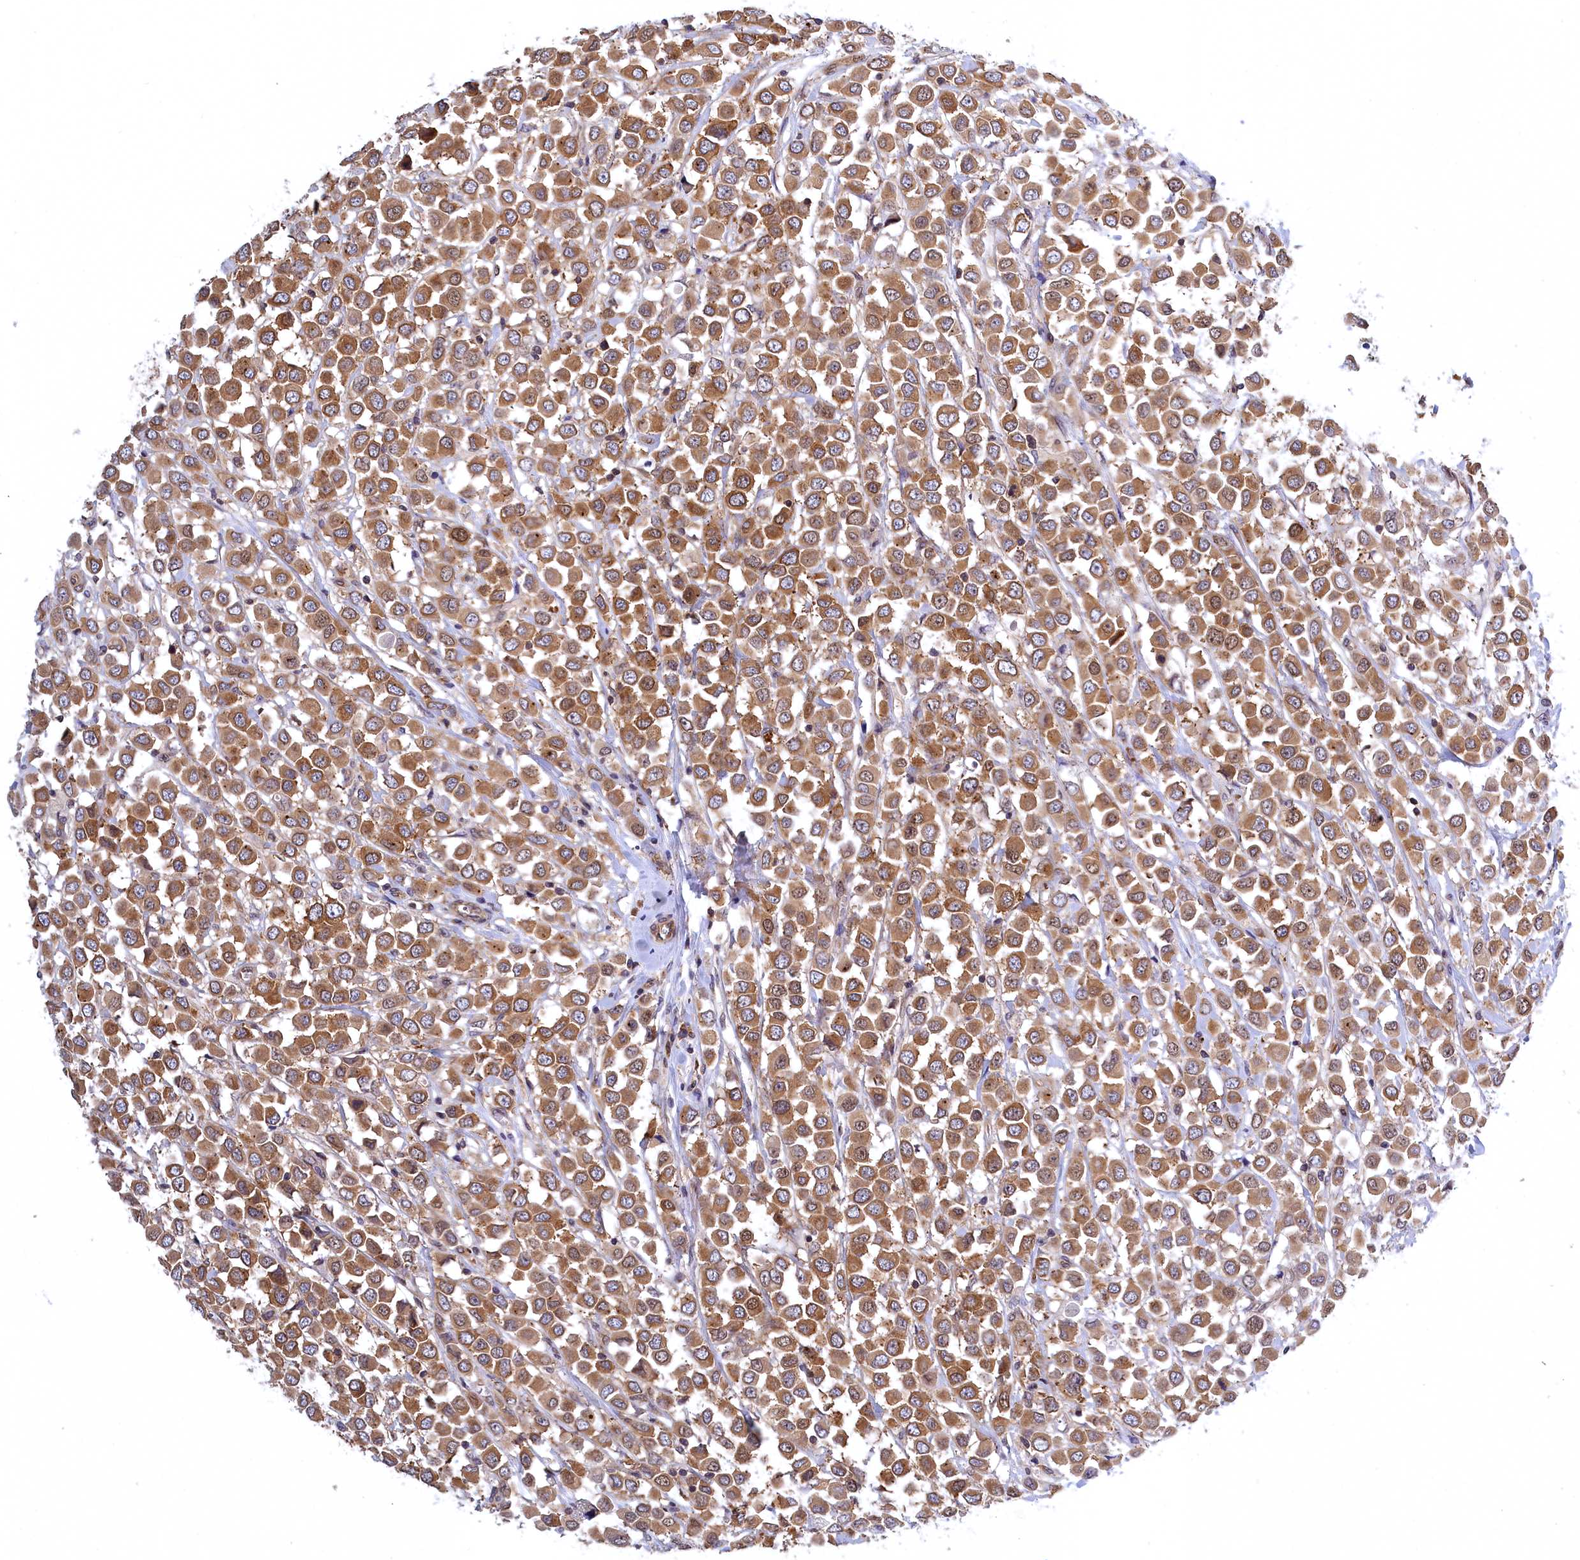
{"staining": {"intensity": "moderate", "quantity": ">75%", "location": "cytoplasmic/membranous,nuclear"}, "tissue": "breast cancer", "cell_type": "Tumor cells", "image_type": "cancer", "snomed": [{"axis": "morphology", "description": "Duct carcinoma"}, {"axis": "topography", "description": "Breast"}], "caption": "This image exhibits breast cancer stained with immunohistochemistry to label a protein in brown. The cytoplasmic/membranous and nuclear of tumor cells show moderate positivity for the protein. Nuclei are counter-stained blue.", "gene": "NAA10", "patient": {"sex": "female", "age": 61}}